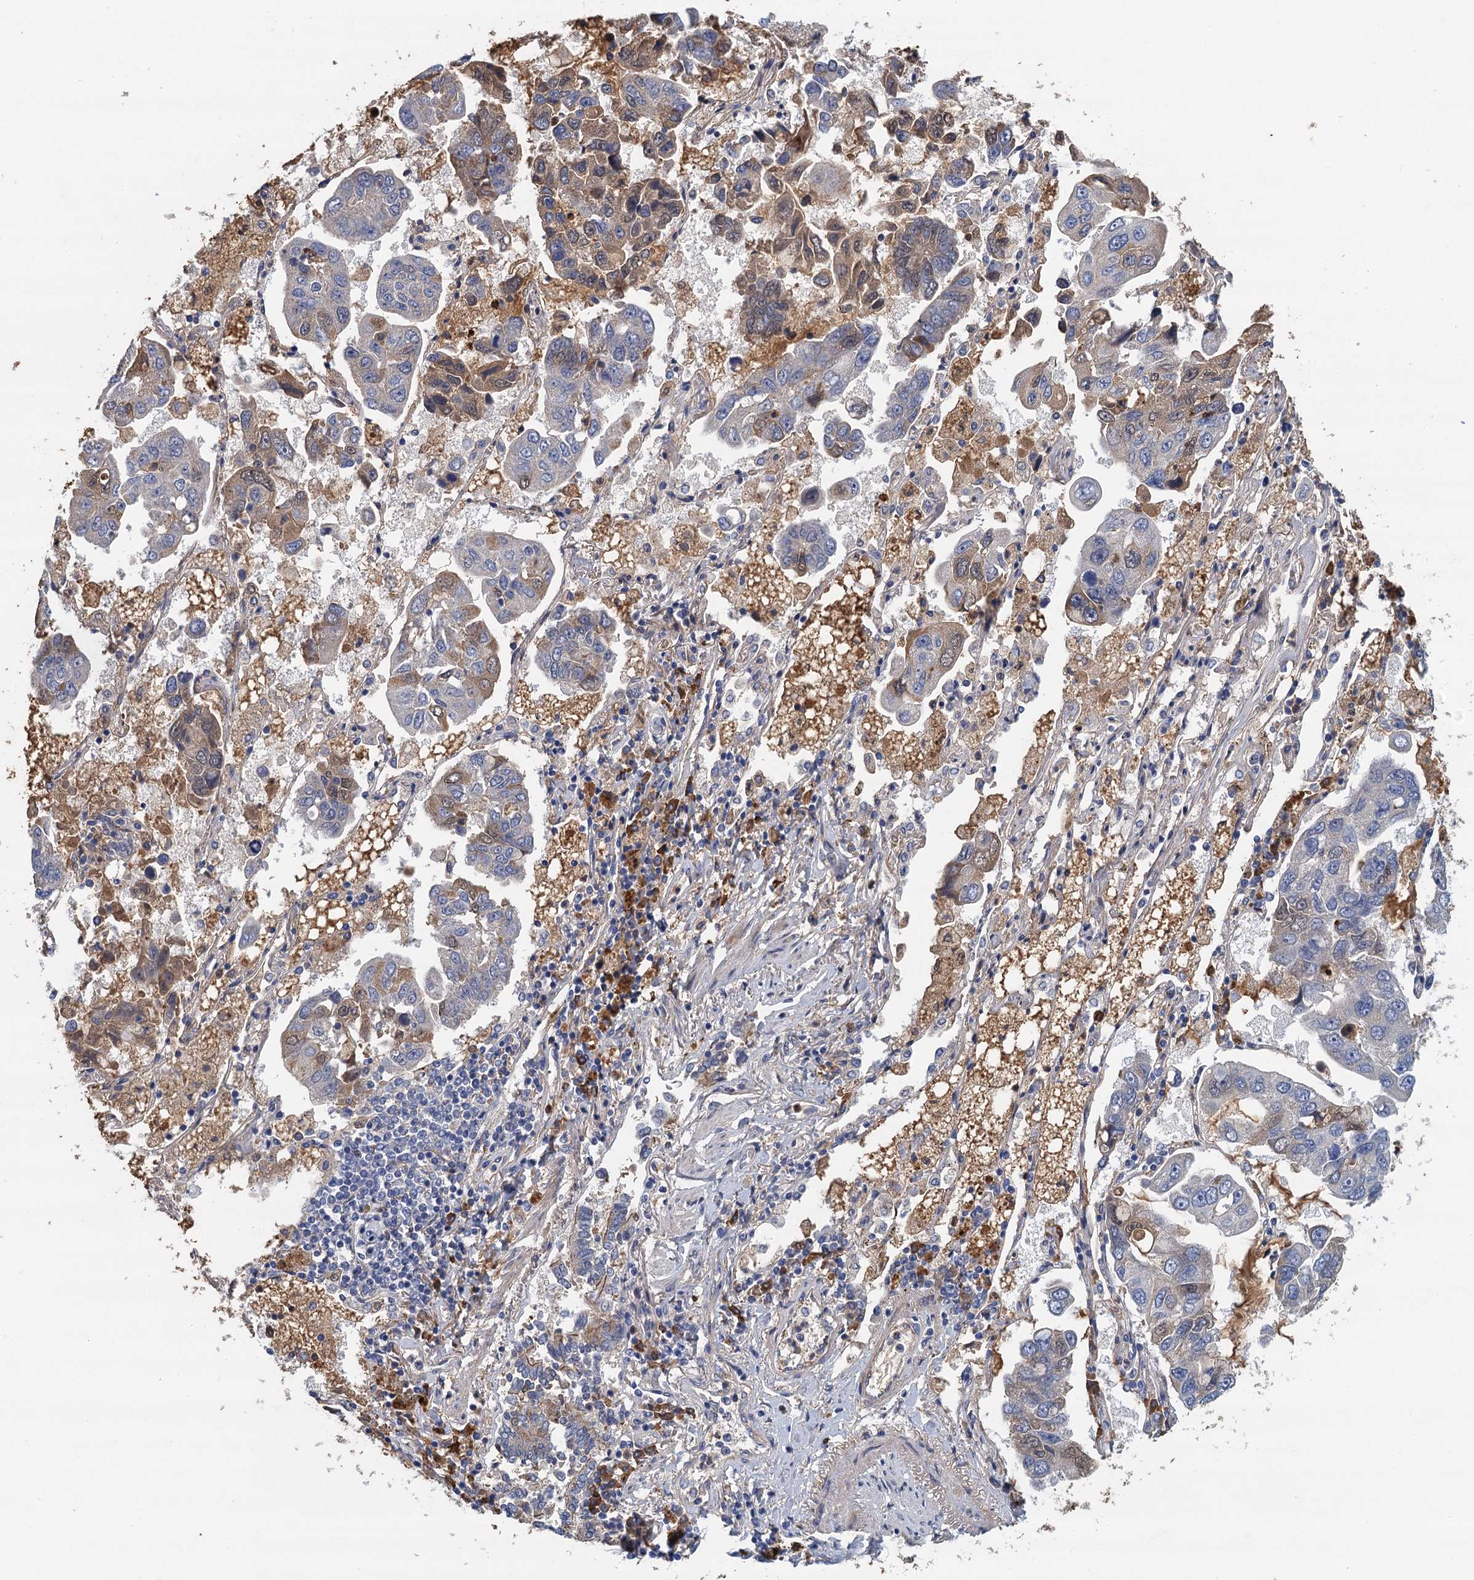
{"staining": {"intensity": "weak", "quantity": "25%-75%", "location": "cytoplasmic/membranous"}, "tissue": "lung cancer", "cell_type": "Tumor cells", "image_type": "cancer", "snomed": [{"axis": "morphology", "description": "Adenocarcinoma, NOS"}, {"axis": "topography", "description": "Lung"}], "caption": "Lung cancer tissue reveals weak cytoplasmic/membranous expression in about 25%-75% of tumor cells, visualized by immunohistochemistry.", "gene": "TPCN1", "patient": {"sex": "male", "age": 64}}